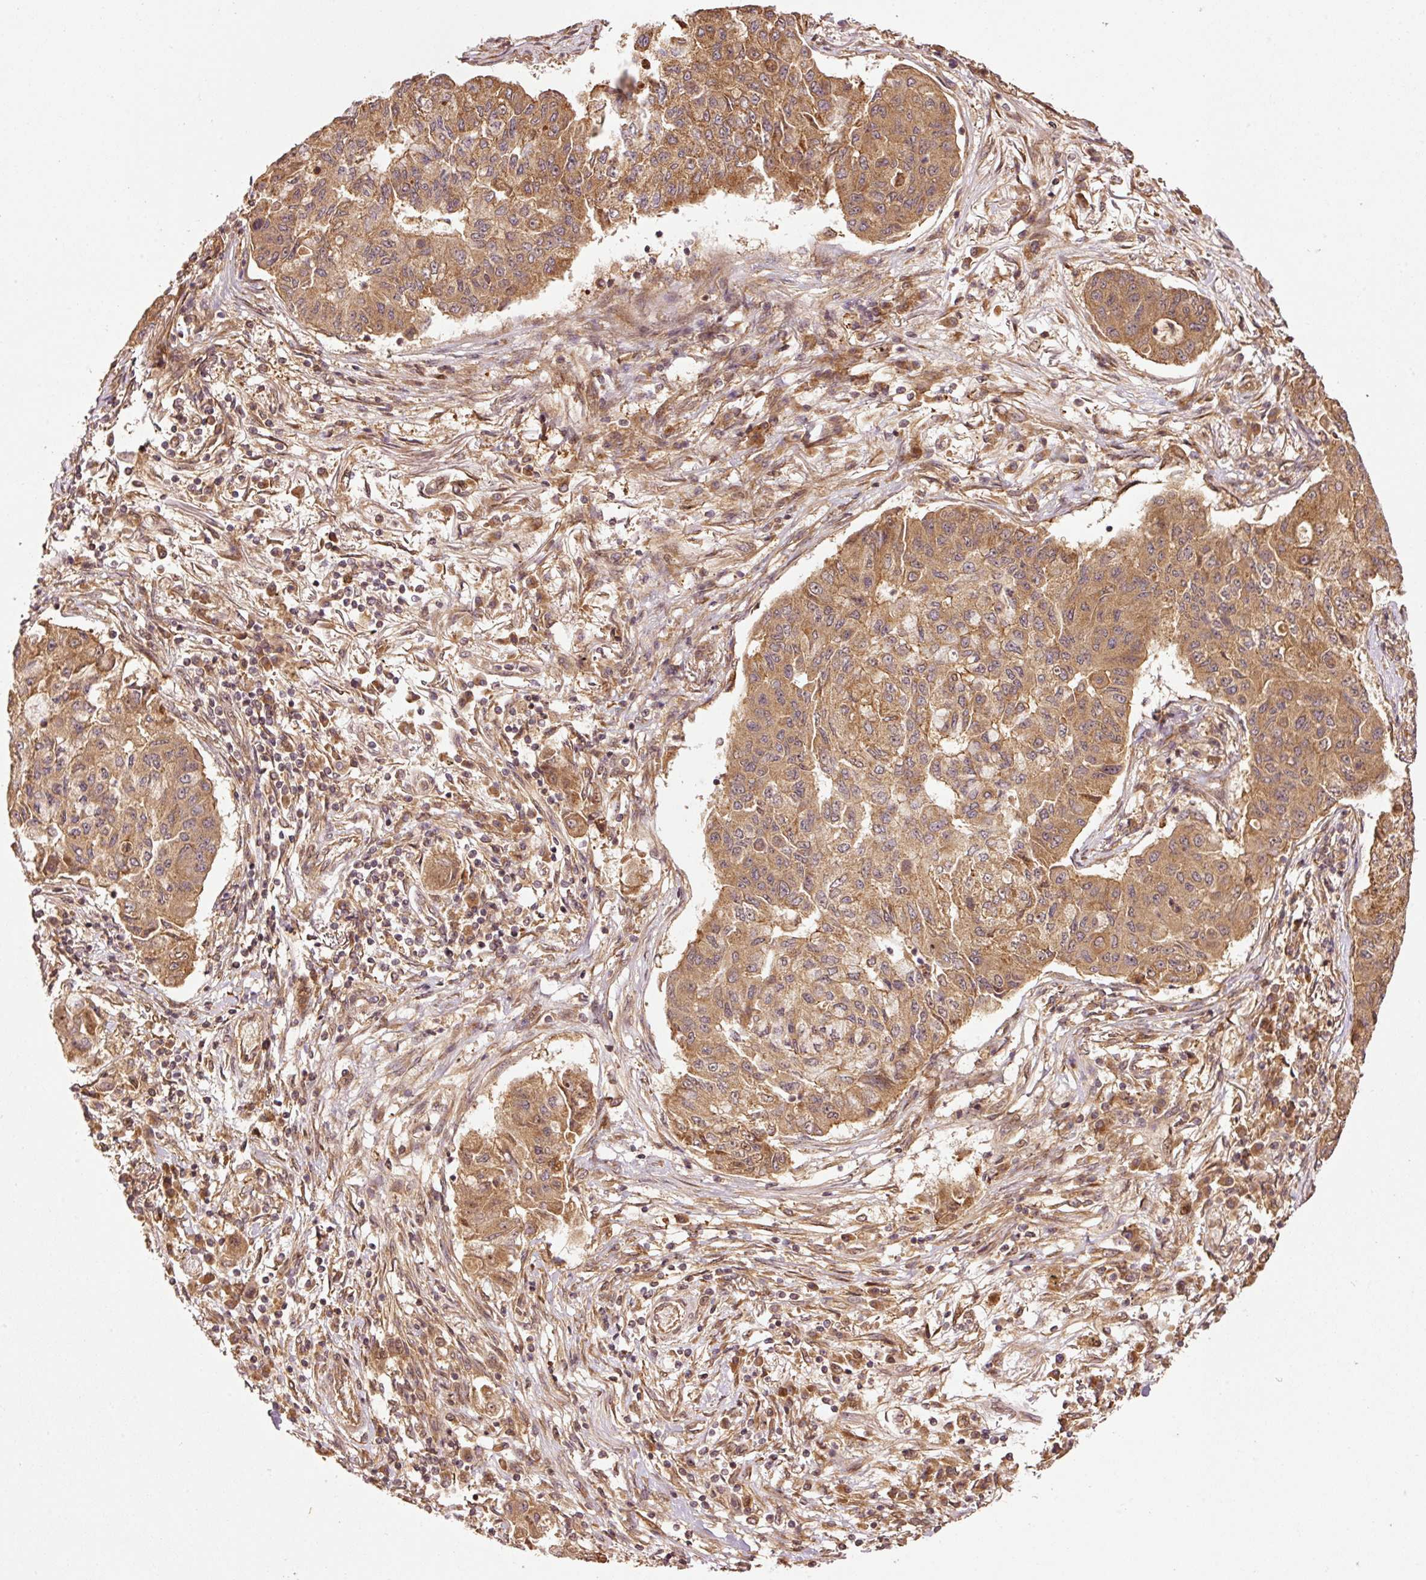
{"staining": {"intensity": "moderate", "quantity": ">75%", "location": "cytoplasmic/membranous"}, "tissue": "lung cancer", "cell_type": "Tumor cells", "image_type": "cancer", "snomed": [{"axis": "morphology", "description": "Squamous cell carcinoma, NOS"}, {"axis": "topography", "description": "Lung"}], "caption": "An IHC histopathology image of neoplastic tissue is shown. Protein staining in brown highlights moderate cytoplasmic/membranous positivity in lung cancer (squamous cell carcinoma) within tumor cells.", "gene": "OXER1", "patient": {"sex": "male", "age": 74}}